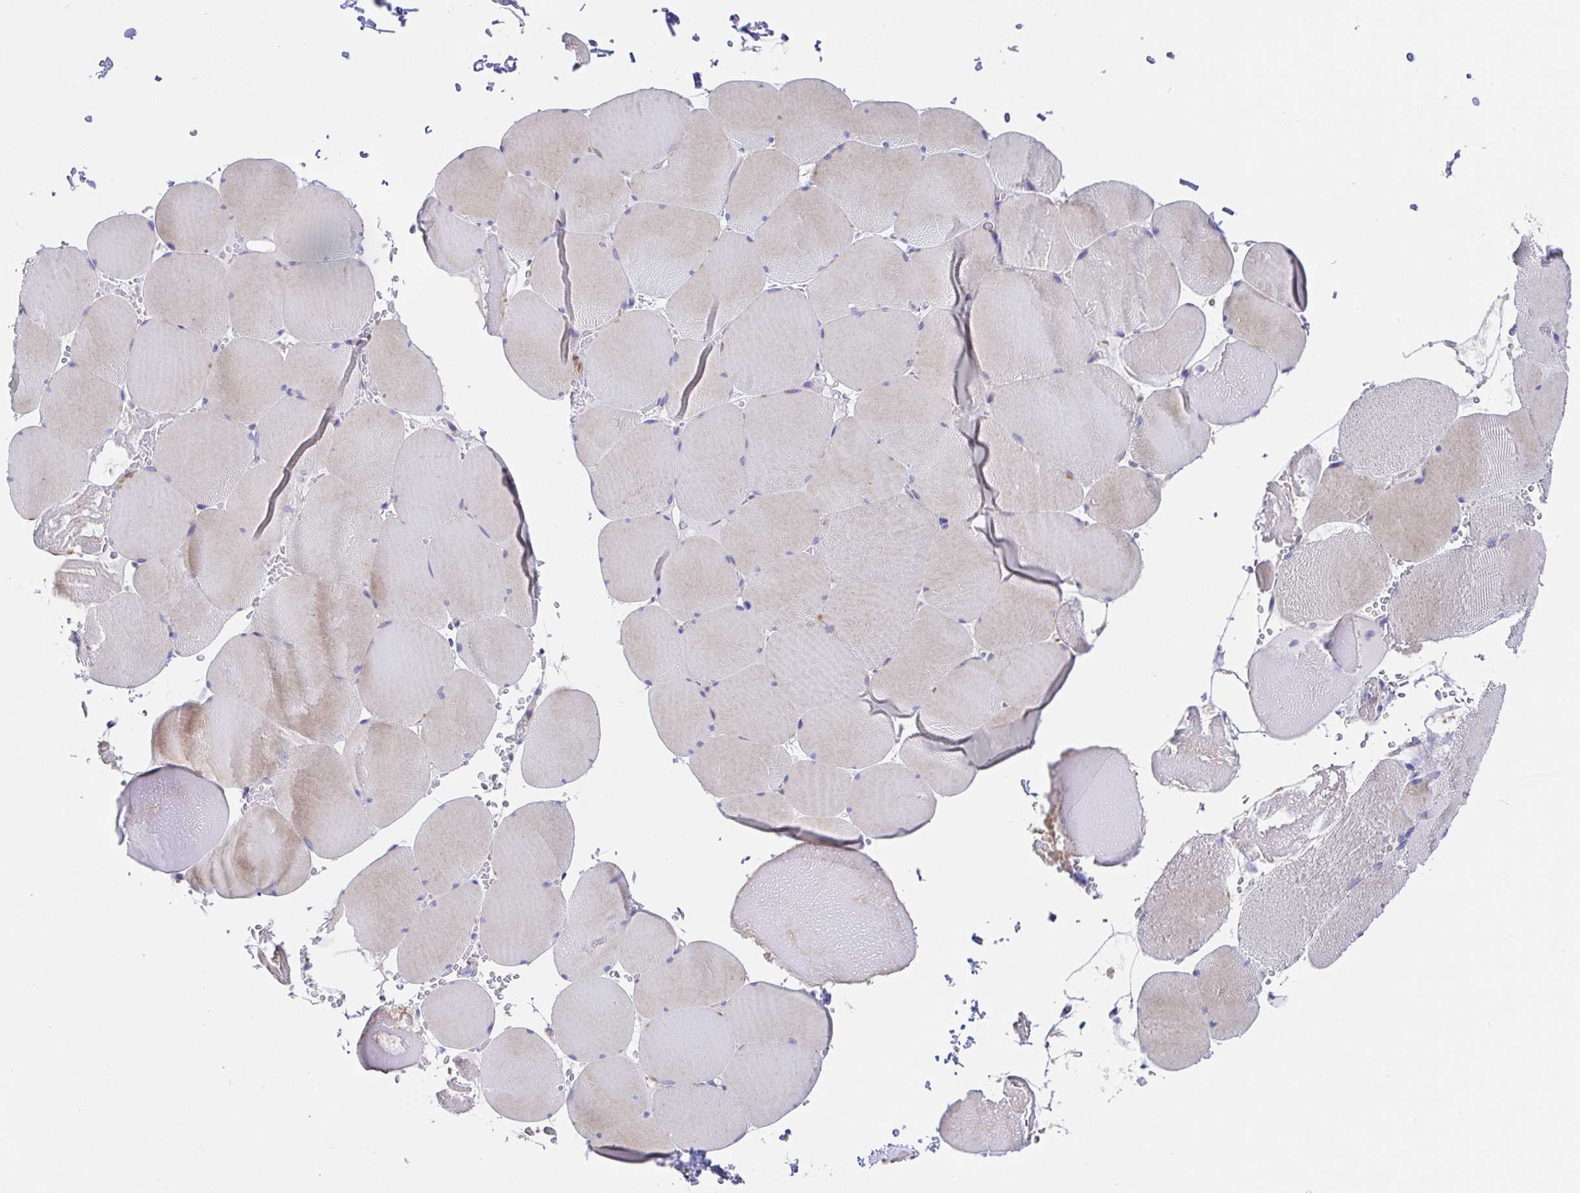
{"staining": {"intensity": "moderate", "quantity": "25%-75%", "location": "cytoplasmic/membranous"}, "tissue": "skeletal muscle", "cell_type": "Myocytes", "image_type": "normal", "snomed": [{"axis": "morphology", "description": "Normal tissue, NOS"}, {"axis": "topography", "description": "Skeletal muscle"}, {"axis": "topography", "description": "Head-Neck"}], "caption": "Moderate cytoplasmic/membranous positivity for a protein is seen in approximately 25%-75% of myocytes of normal skeletal muscle using IHC.", "gene": "GOLGA1", "patient": {"sex": "male", "age": 66}}